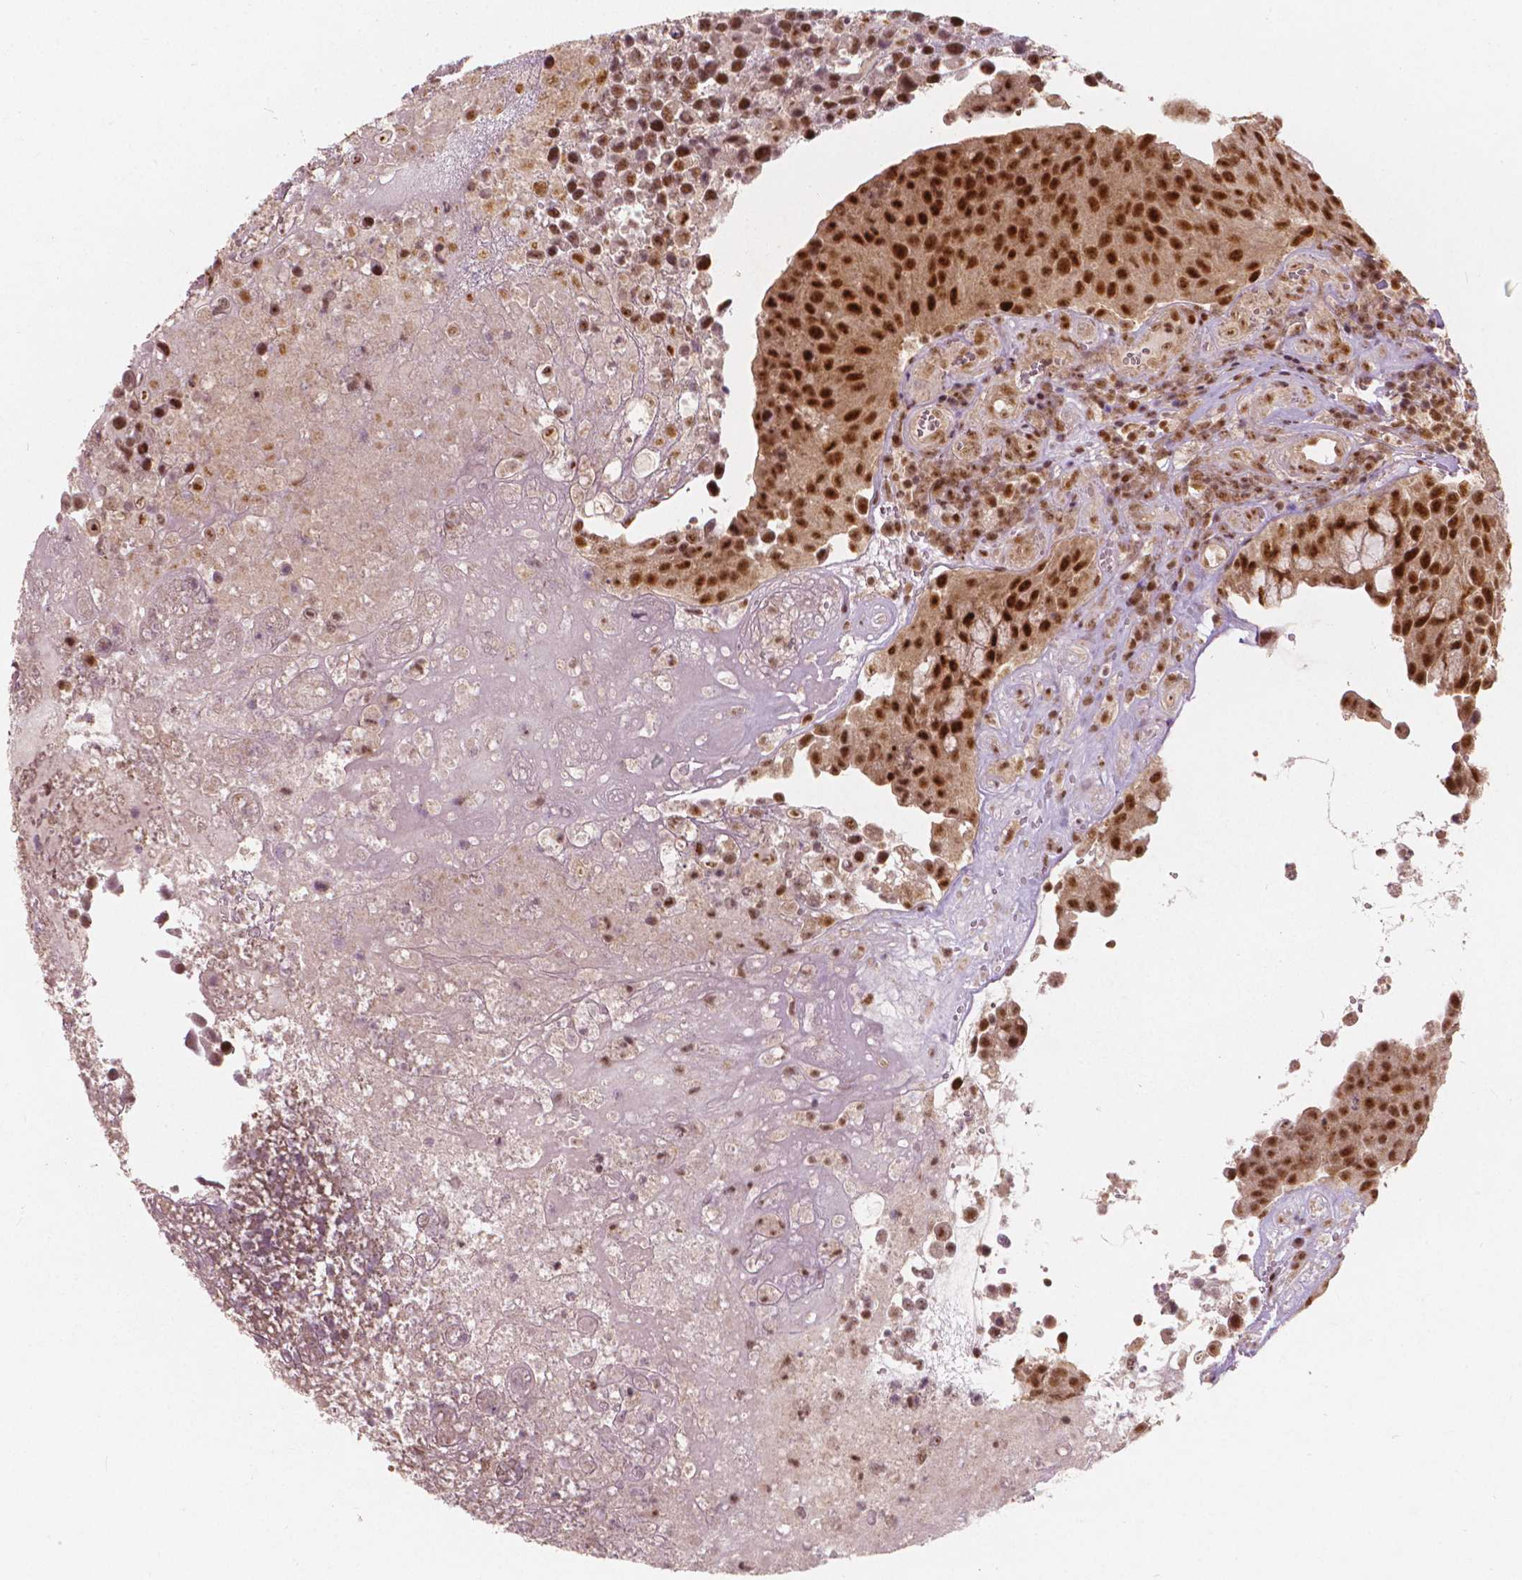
{"staining": {"intensity": "strong", "quantity": ">75%", "location": "nuclear"}, "tissue": "urothelial cancer", "cell_type": "Tumor cells", "image_type": "cancer", "snomed": [{"axis": "morphology", "description": "Urothelial carcinoma, Low grade"}, {"axis": "topography", "description": "Urinary bladder"}], "caption": "Urothelial carcinoma (low-grade) stained with a brown dye exhibits strong nuclear positive staining in about >75% of tumor cells.", "gene": "NSD2", "patient": {"sex": "male", "age": 76}}